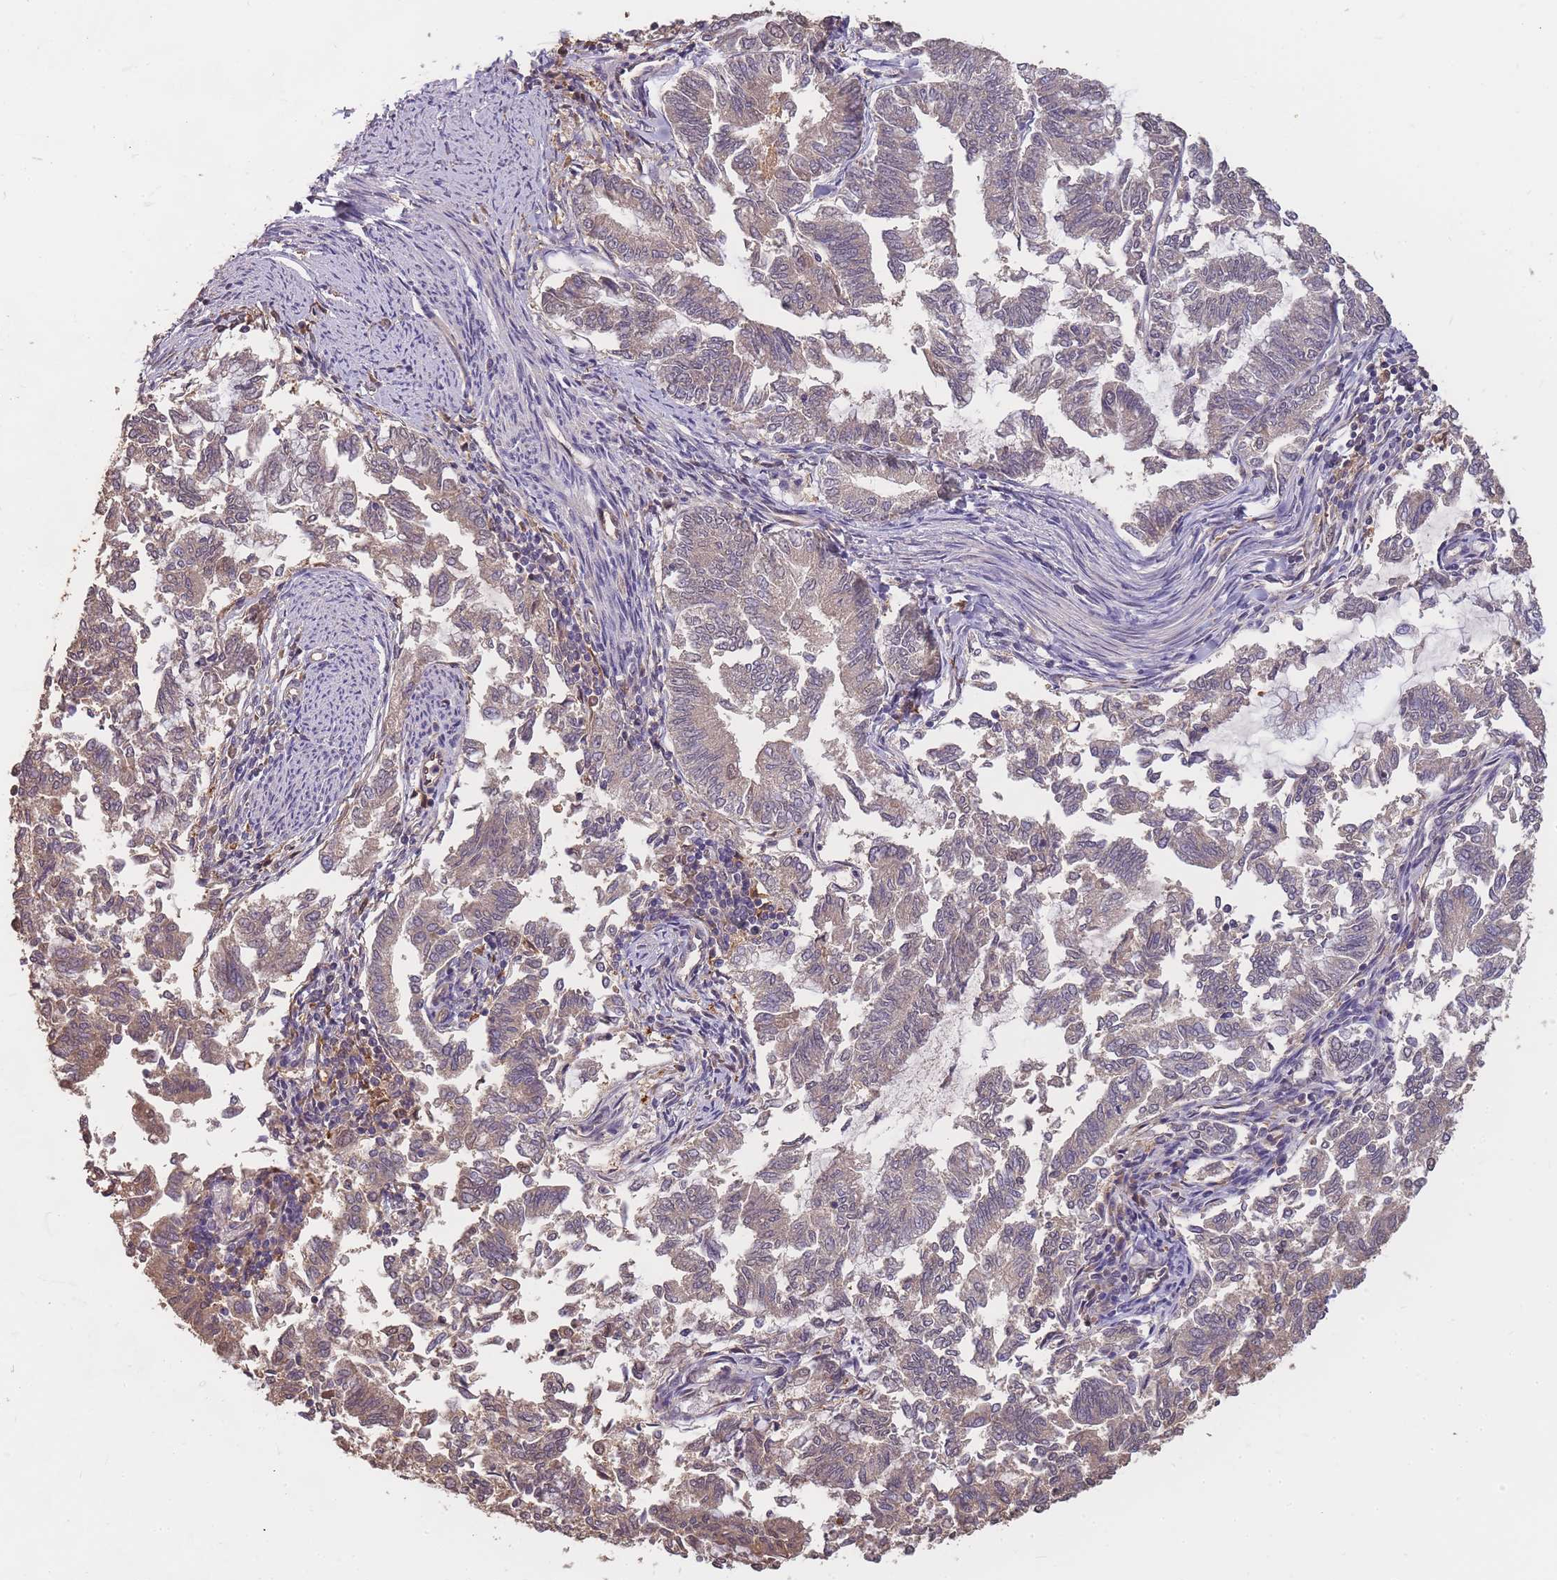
{"staining": {"intensity": "negative", "quantity": "none", "location": "none"}, "tissue": "endometrial cancer", "cell_type": "Tumor cells", "image_type": "cancer", "snomed": [{"axis": "morphology", "description": "Adenocarcinoma, NOS"}, {"axis": "topography", "description": "Endometrium"}], "caption": "Immunohistochemical staining of endometrial adenocarcinoma displays no significant positivity in tumor cells. (DAB (3,3'-diaminobenzidine) IHC visualized using brightfield microscopy, high magnification).", "gene": "CDKN2AIPNL", "patient": {"sex": "female", "age": 79}}